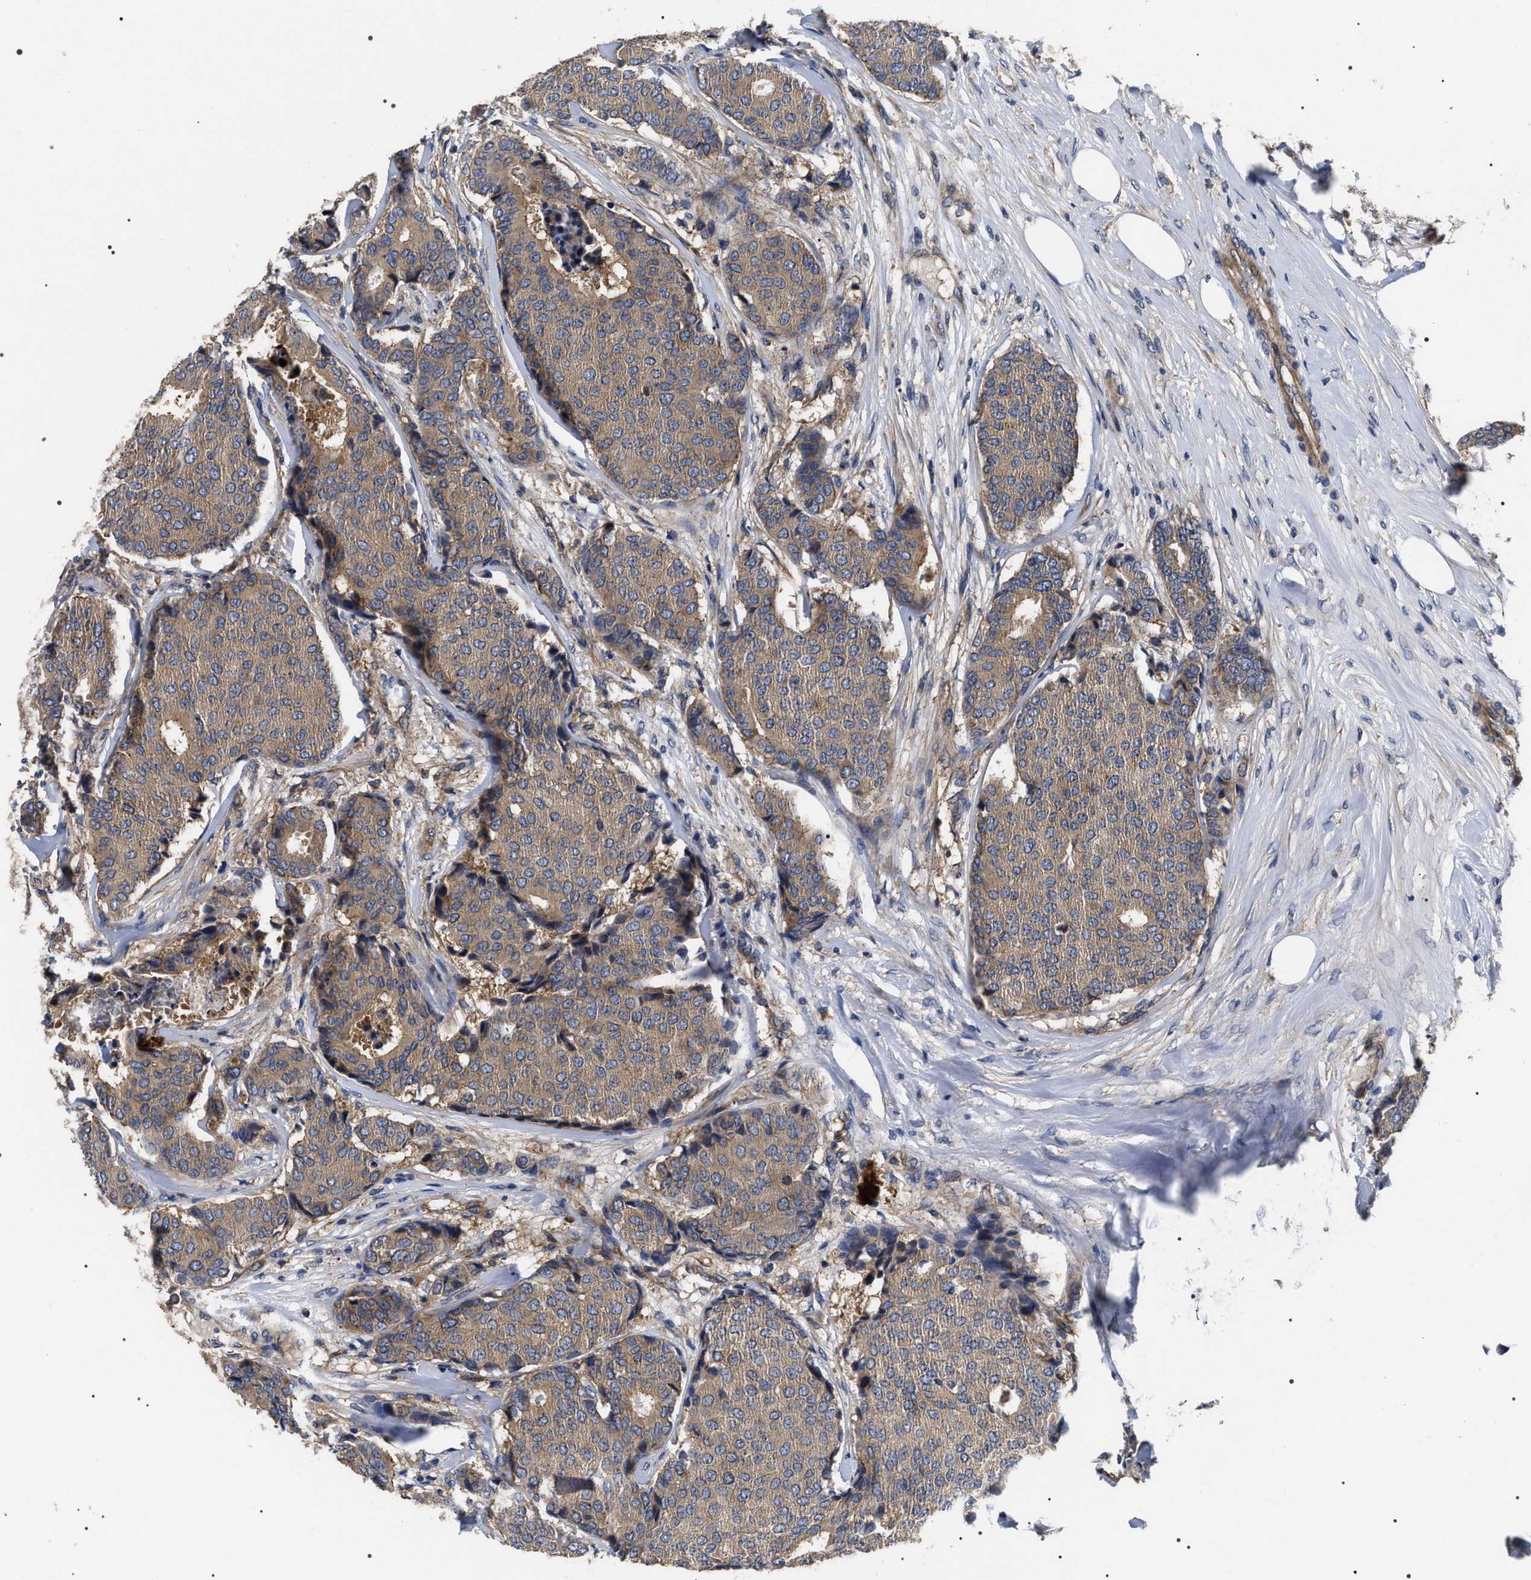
{"staining": {"intensity": "moderate", "quantity": ">75%", "location": "cytoplasmic/membranous"}, "tissue": "breast cancer", "cell_type": "Tumor cells", "image_type": "cancer", "snomed": [{"axis": "morphology", "description": "Duct carcinoma"}, {"axis": "topography", "description": "Breast"}], "caption": "This is an image of immunohistochemistry (IHC) staining of breast cancer (invasive ductal carcinoma), which shows moderate staining in the cytoplasmic/membranous of tumor cells.", "gene": "MIS18A", "patient": {"sex": "female", "age": 75}}